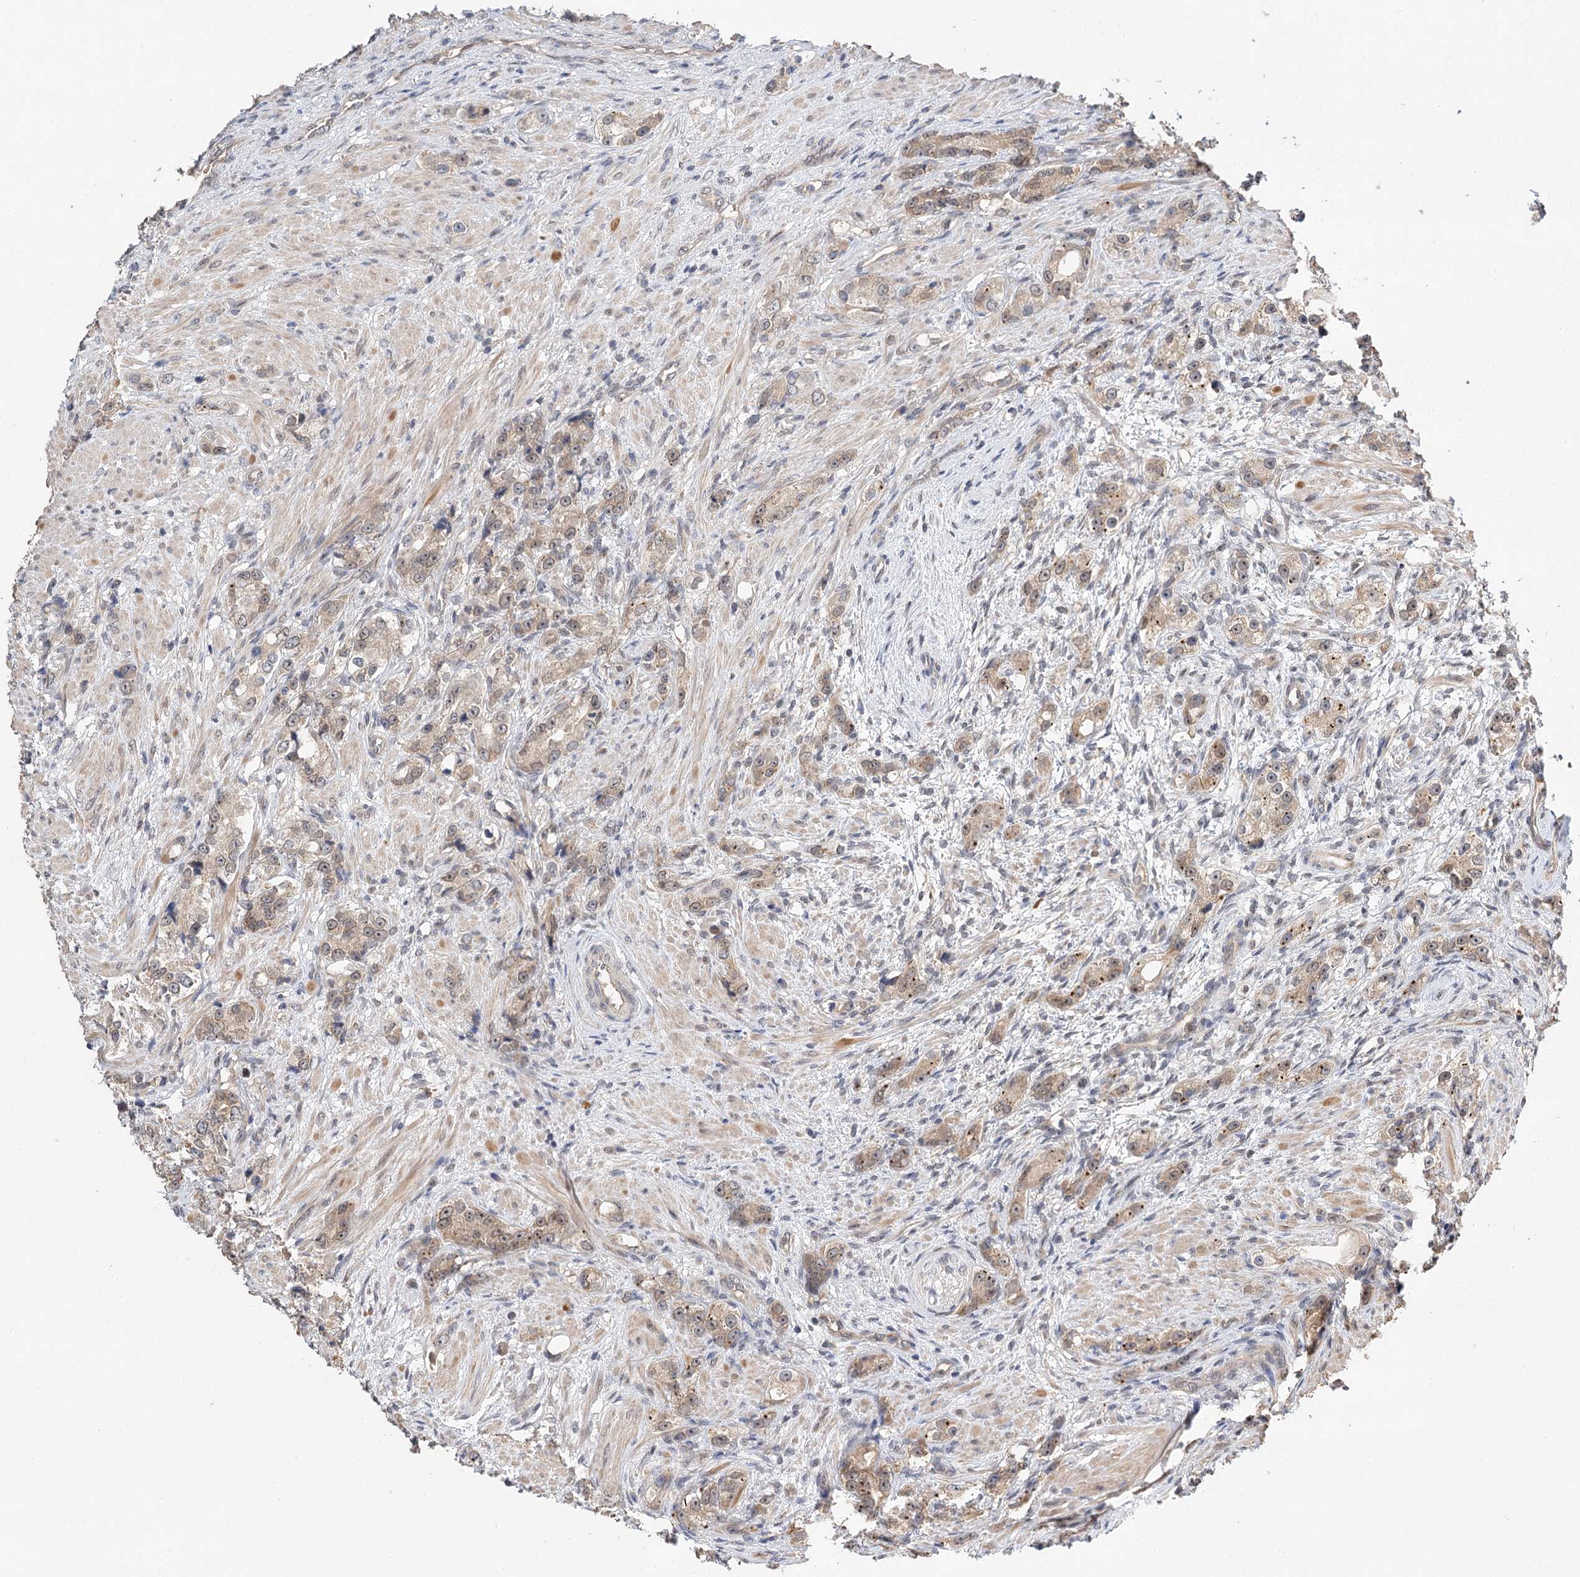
{"staining": {"intensity": "weak", "quantity": "25%-75%", "location": "cytoplasmic/membranous,nuclear"}, "tissue": "prostate cancer", "cell_type": "Tumor cells", "image_type": "cancer", "snomed": [{"axis": "morphology", "description": "Adenocarcinoma, High grade"}, {"axis": "topography", "description": "Prostate"}], "caption": "Approximately 25%-75% of tumor cells in human prostate cancer display weak cytoplasmic/membranous and nuclear protein staining as visualized by brown immunohistochemical staining.", "gene": "NOPCHAP1", "patient": {"sex": "male", "age": 63}}